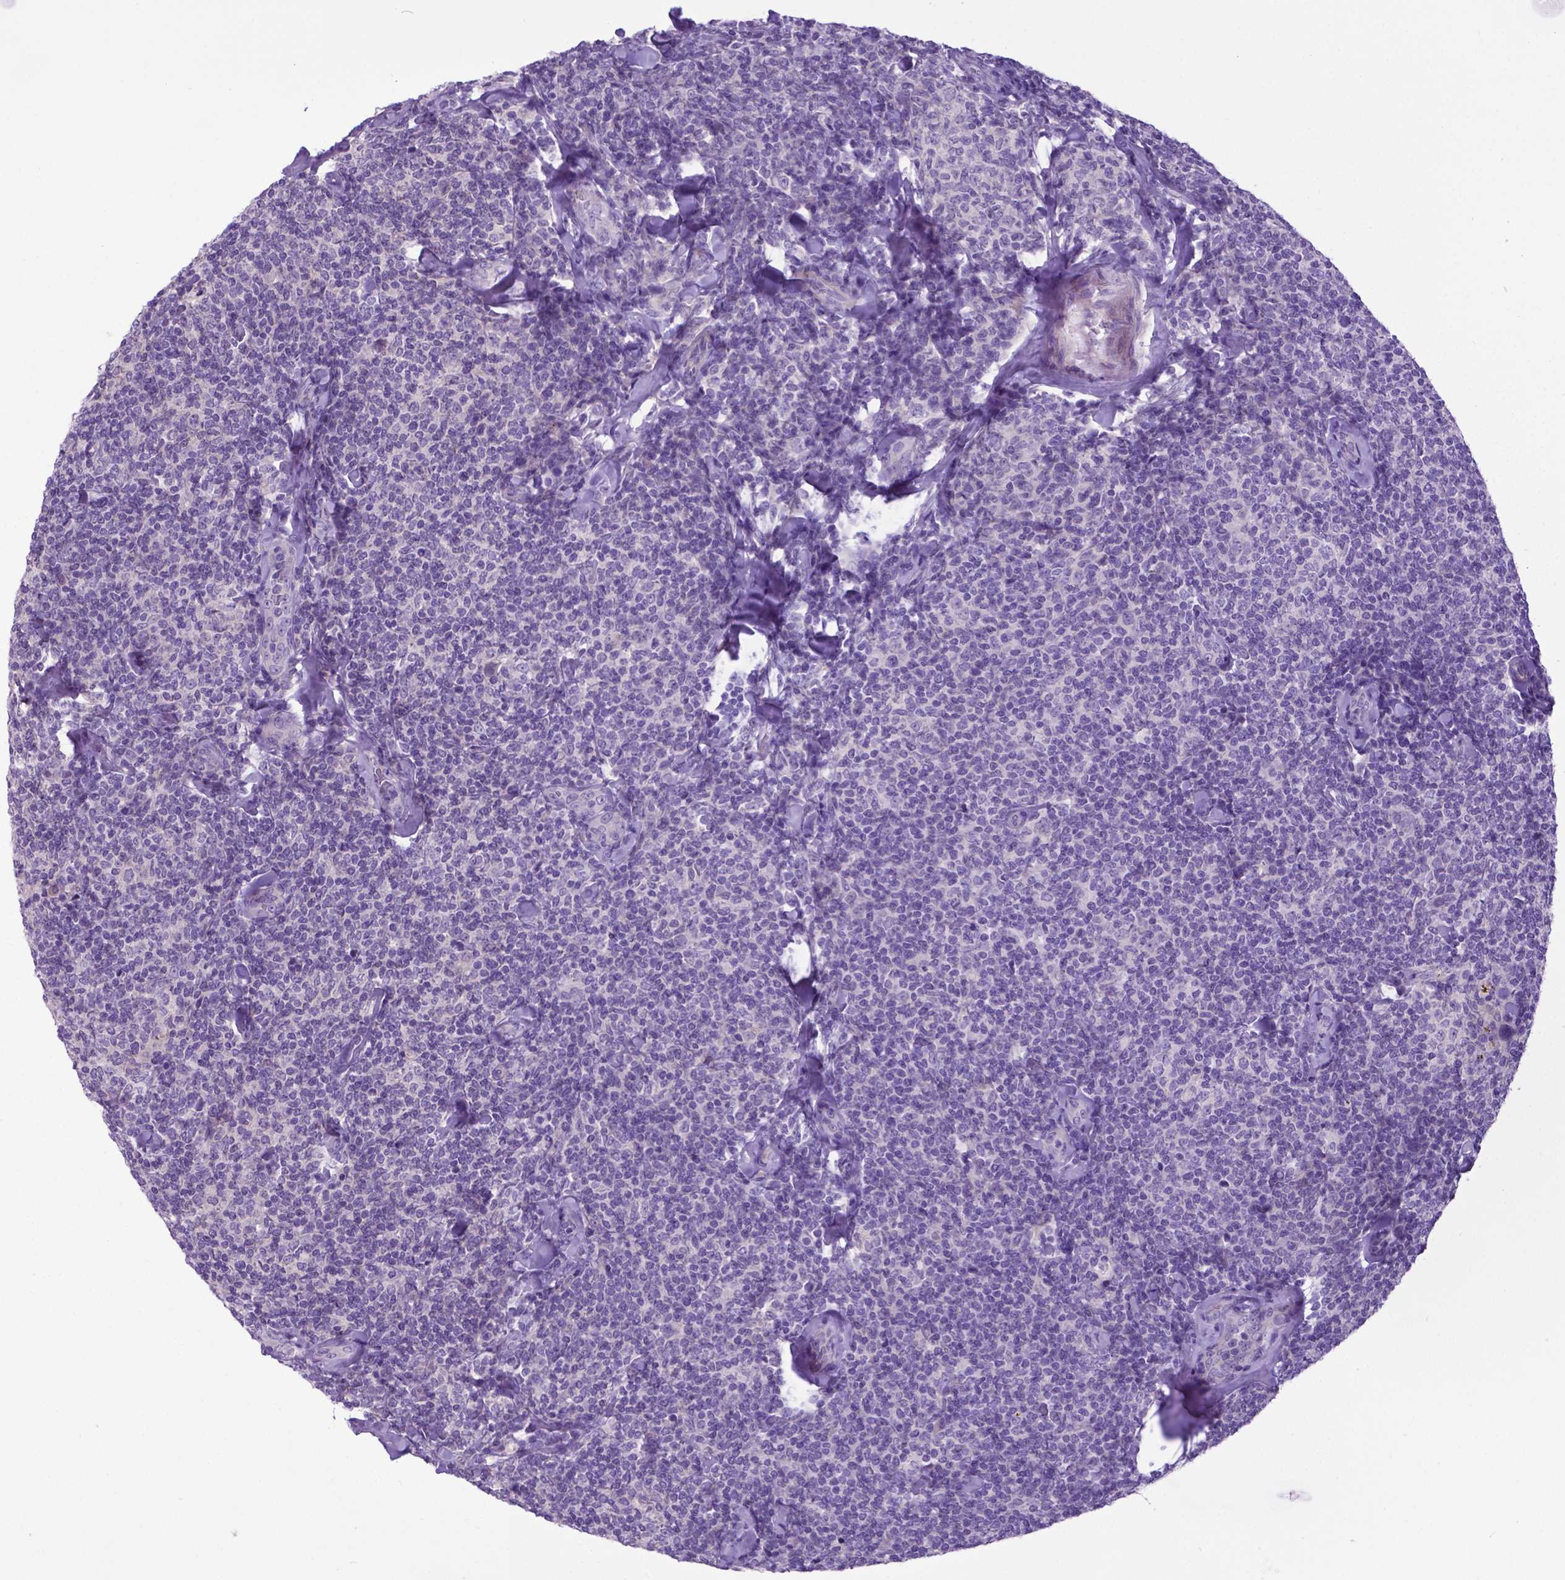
{"staining": {"intensity": "negative", "quantity": "none", "location": "none"}, "tissue": "lymphoma", "cell_type": "Tumor cells", "image_type": "cancer", "snomed": [{"axis": "morphology", "description": "Malignant lymphoma, non-Hodgkin's type, Low grade"}, {"axis": "topography", "description": "Lymph node"}], "caption": "Photomicrograph shows no protein staining in tumor cells of lymphoma tissue.", "gene": "ADRA2B", "patient": {"sex": "female", "age": 56}}